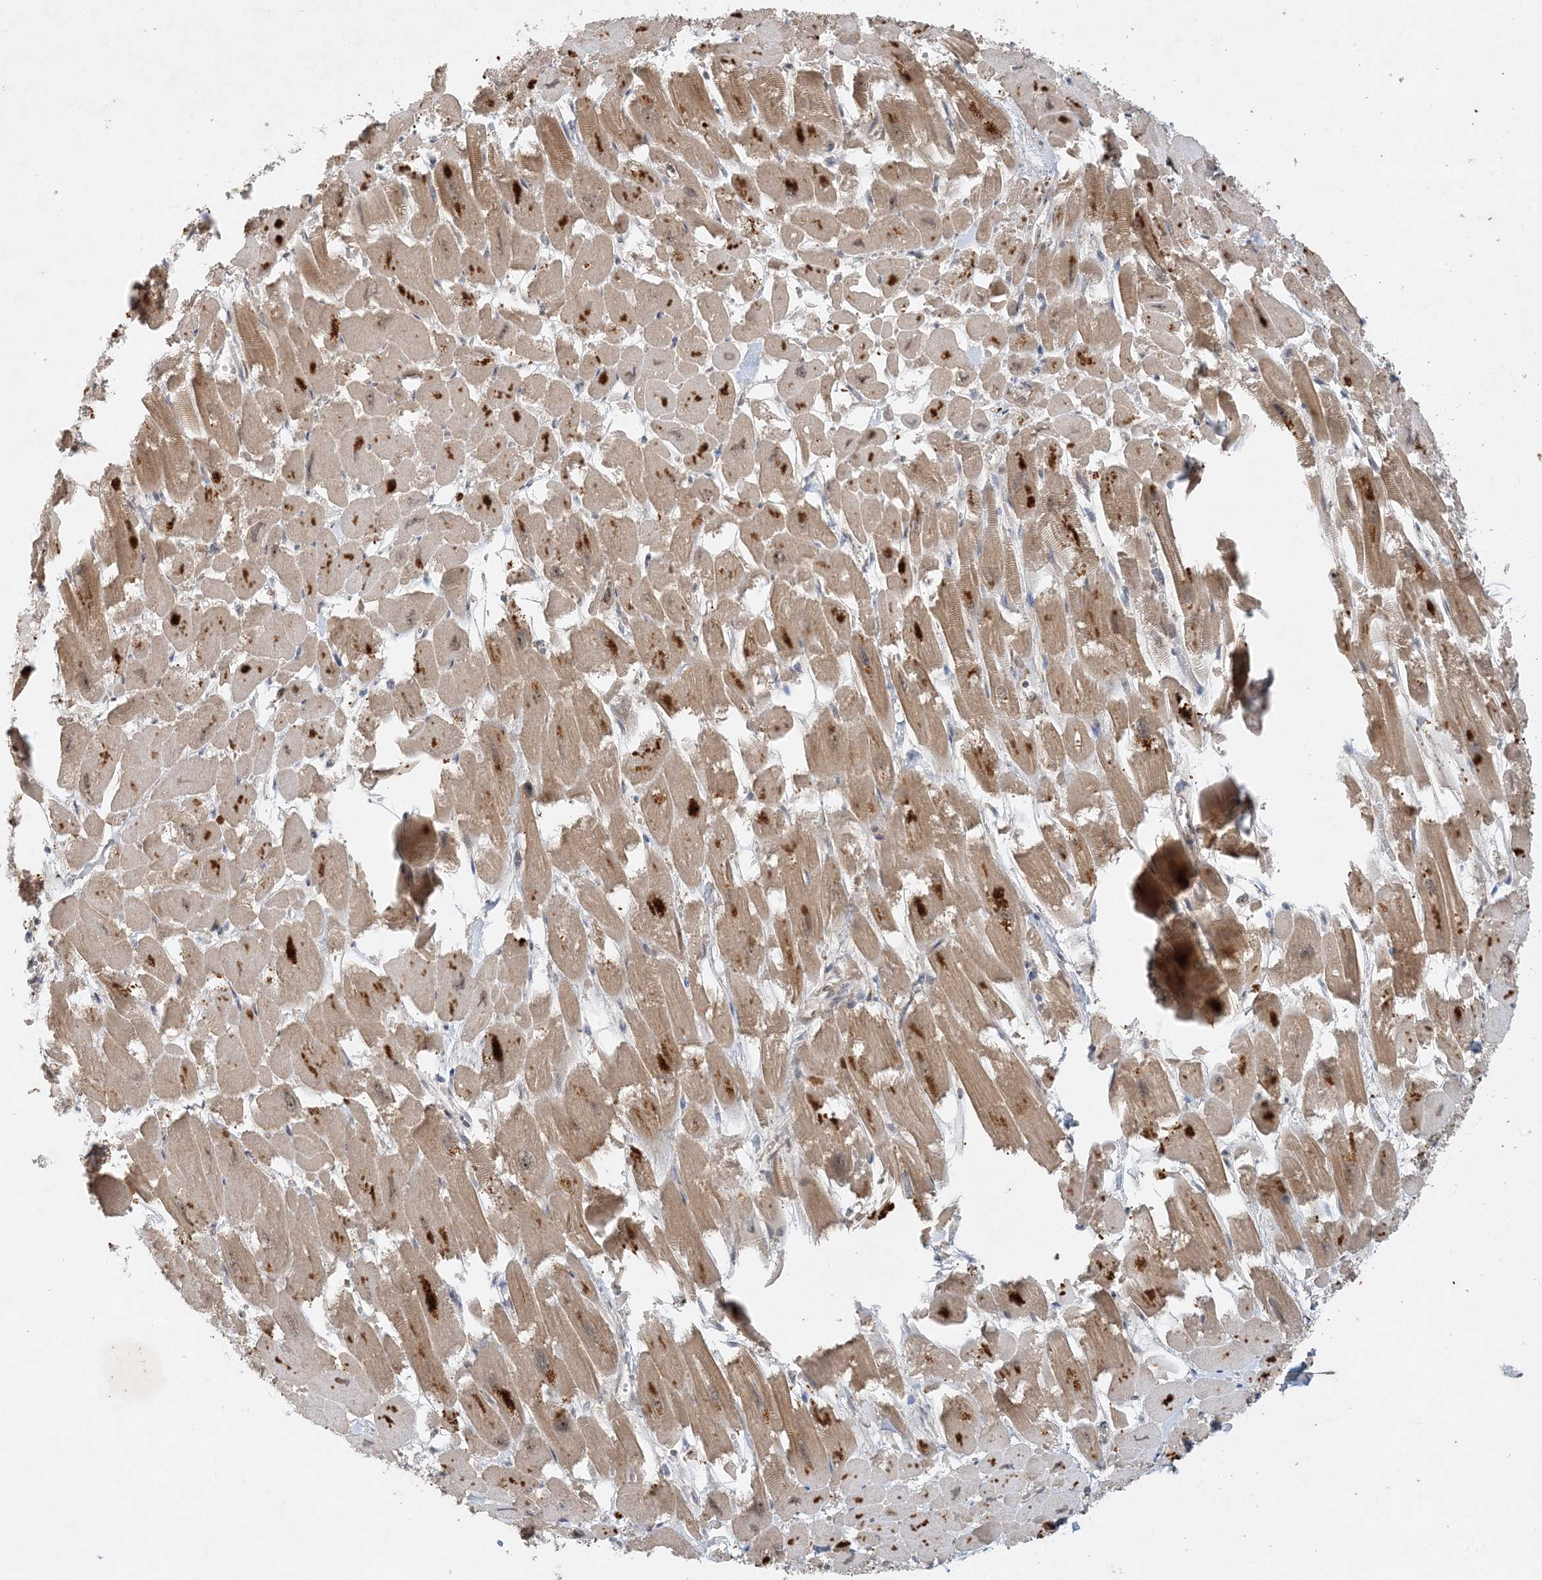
{"staining": {"intensity": "moderate", "quantity": ">75%", "location": "cytoplasmic/membranous"}, "tissue": "heart muscle", "cell_type": "Cardiomyocytes", "image_type": "normal", "snomed": [{"axis": "morphology", "description": "Normal tissue, NOS"}, {"axis": "topography", "description": "Heart"}], "caption": "The image shows staining of unremarkable heart muscle, revealing moderate cytoplasmic/membranous protein positivity (brown color) within cardiomyocytes. (brown staining indicates protein expression, while blue staining denotes nuclei).", "gene": "ZCCHC4", "patient": {"sex": "male", "age": 54}}